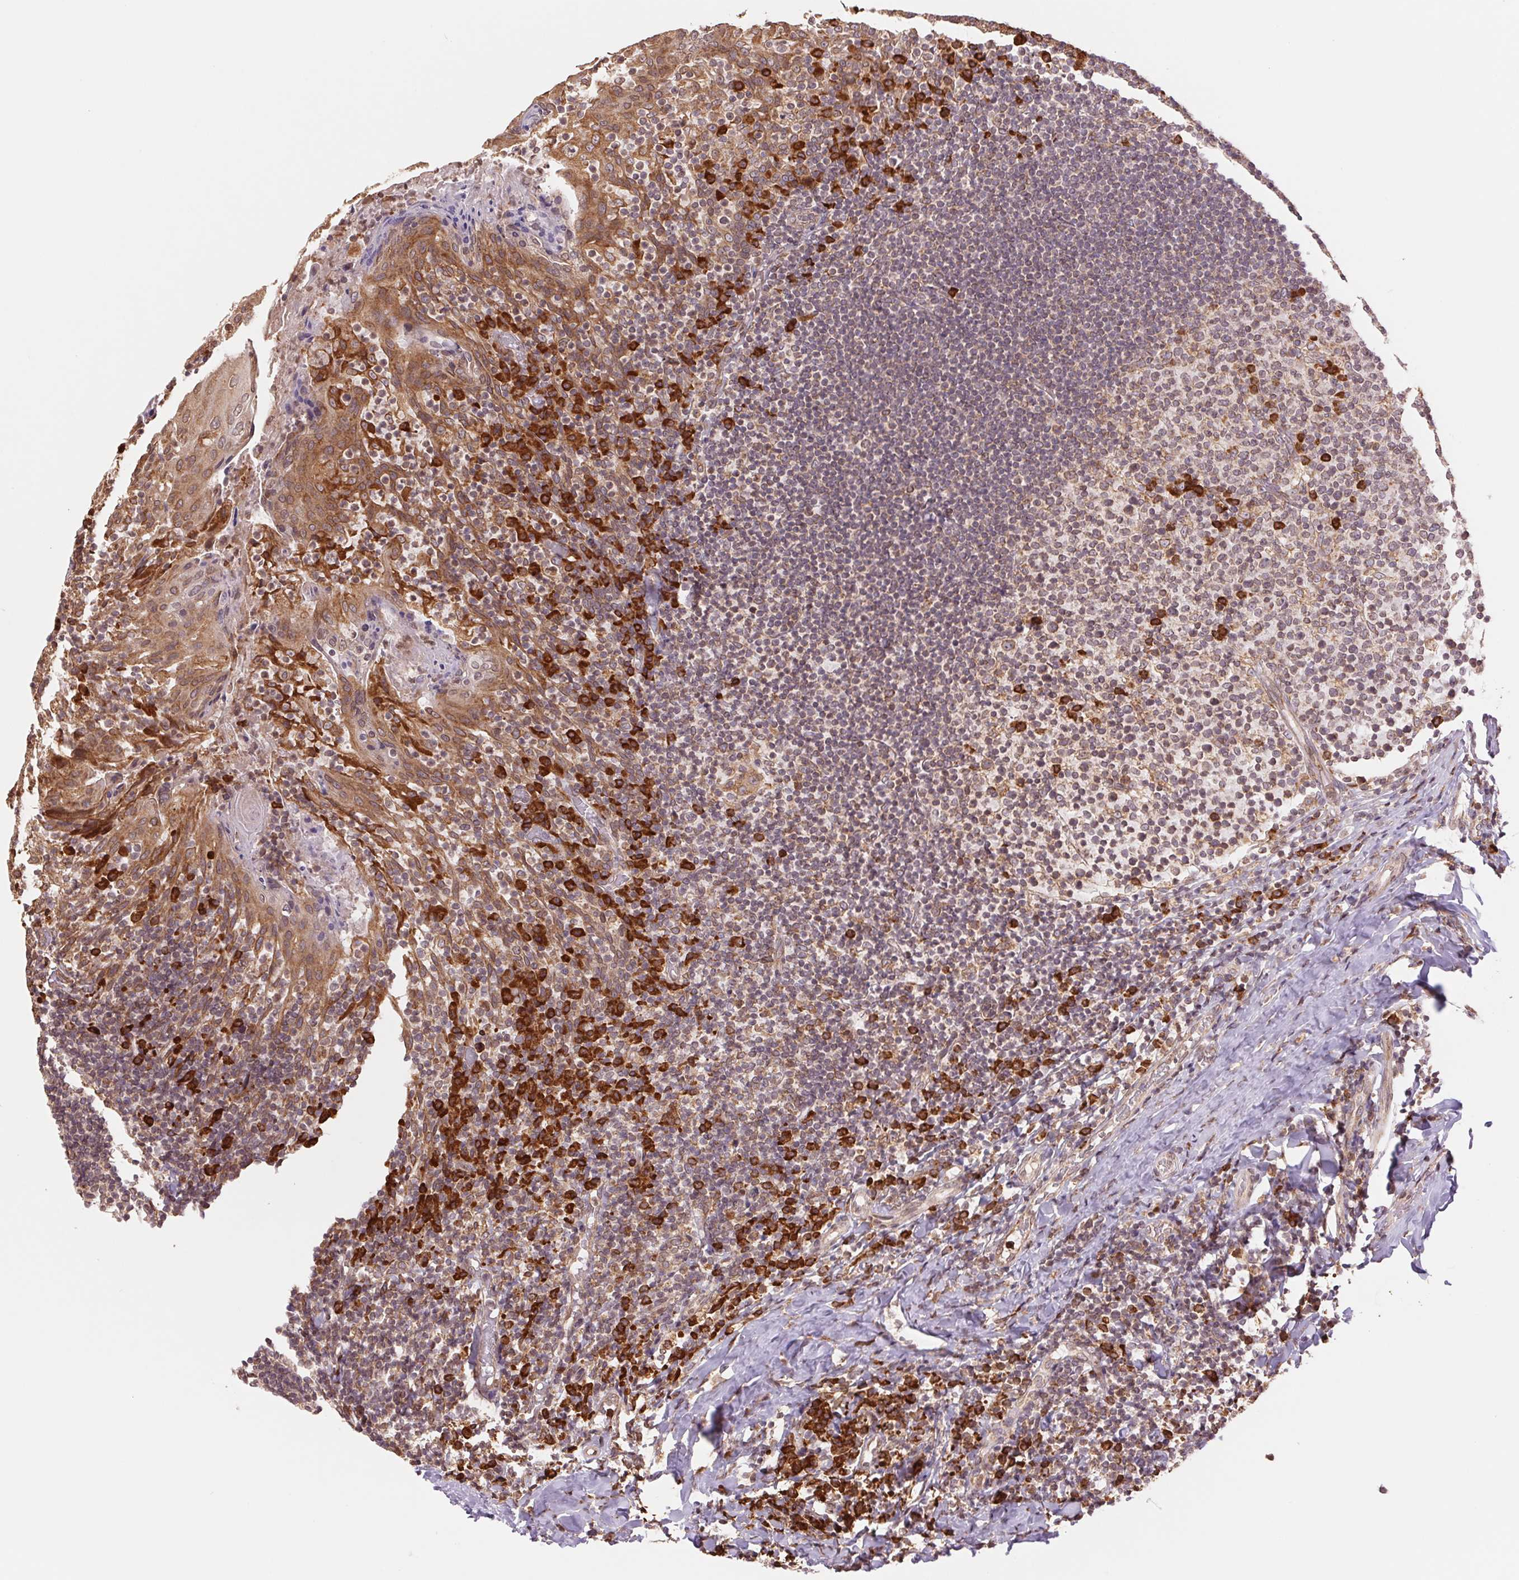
{"staining": {"intensity": "strong", "quantity": "<25%", "location": "cytoplasmic/membranous"}, "tissue": "tonsil", "cell_type": "Germinal center cells", "image_type": "normal", "snomed": [{"axis": "morphology", "description": "Normal tissue, NOS"}, {"axis": "topography", "description": "Tonsil"}], "caption": "Immunohistochemistry (IHC) of unremarkable tonsil shows medium levels of strong cytoplasmic/membranous expression in approximately <25% of germinal center cells. (DAB IHC with brightfield microscopy, high magnification).", "gene": "RPN1", "patient": {"sex": "female", "age": 10}}